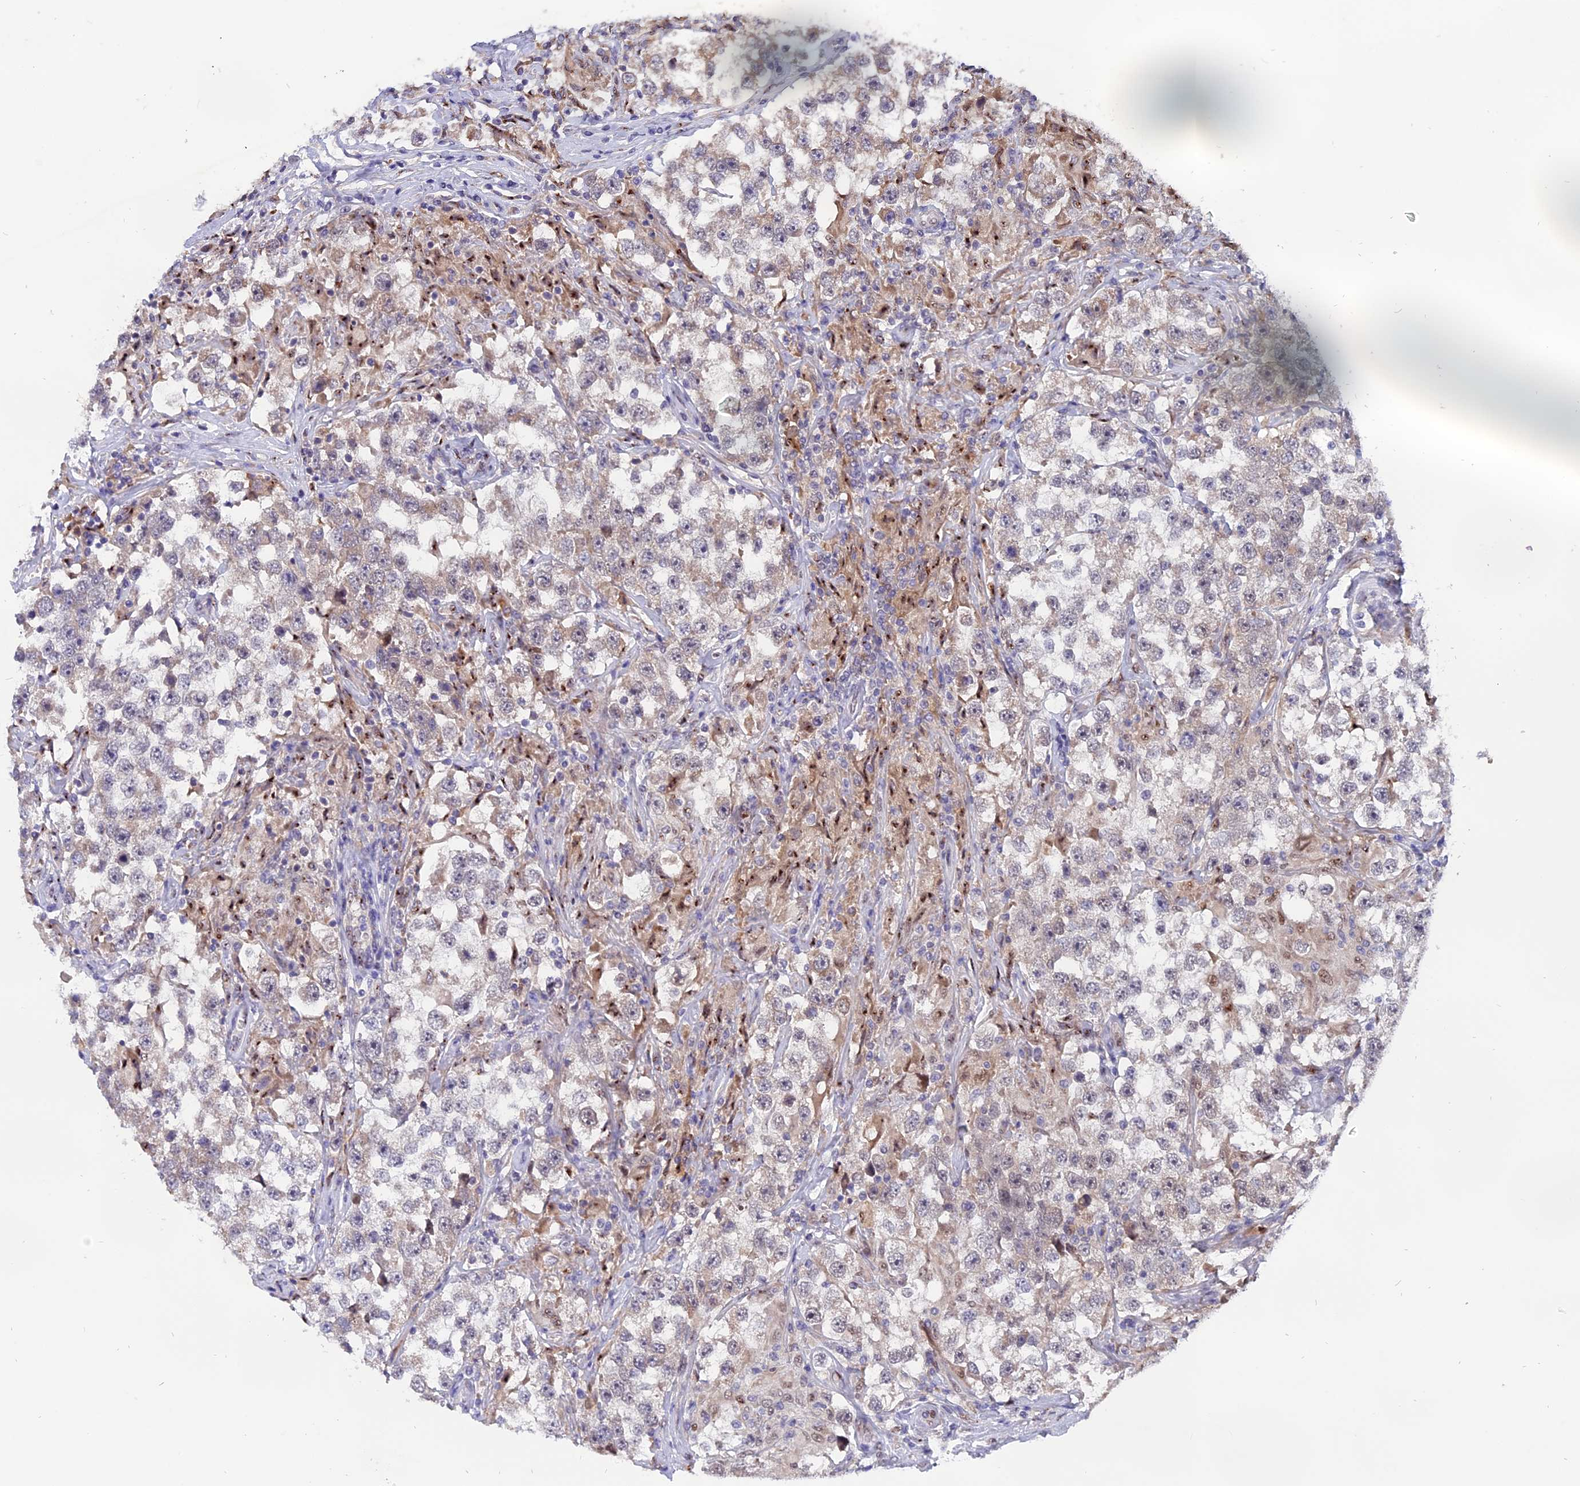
{"staining": {"intensity": "weak", "quantity": "<25%", "location": "cytoplasmic/membranous"}, "tissue": "testis cancer", "cell_type": "Tumor cells", "image_type": "cancer", "snomed": [{"axis": "morphology", "description": "Seminoma, NOS"}, {"axis": "topography", "description": "Testis"}], "caption": "DAB (3,3'-diaminobenzidine) immunohistochemical staining of seminoma (testis) displays no significant staining in tumor cells.", "gene": "FAM118B", "patient": {"sex": "male", "age": 46}}